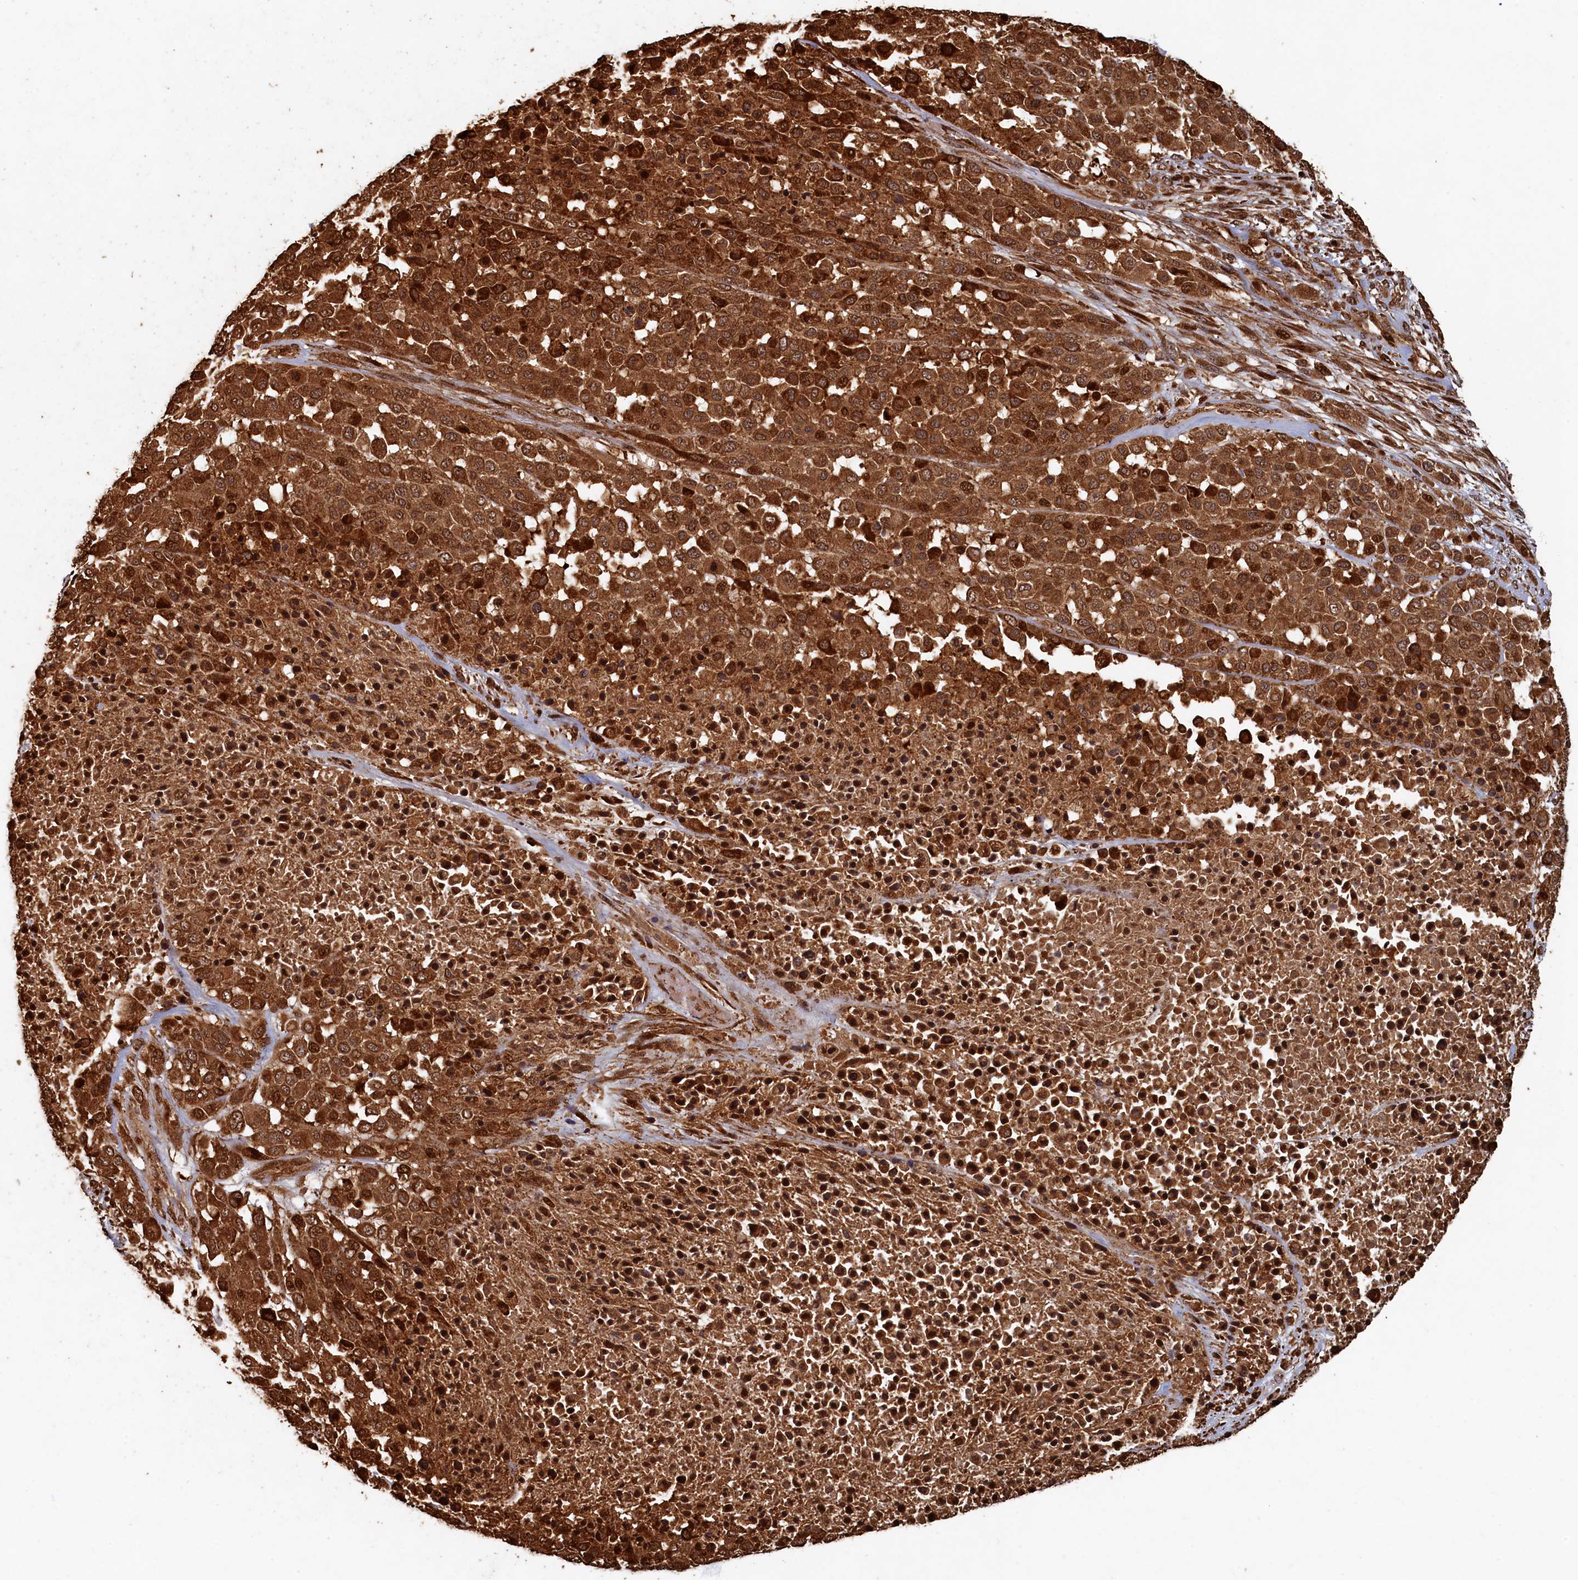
{"staining": {"intensity": "strong", "quantity": ">75%", "location": "cytoplasmic/membranous,nuclear"}, "tissue": "melanoma", "cell_type": "Tumor cells", "image_type": "cancer", "snomed": [{"axis": "morphology", "description": "Malignant melanoma, Metastatic site"}, {"axis": "topography", "description": "Skin"}], "caption": "A photomicrograph showing strong cytoplasmic/membranous and nuclear expression in approximately >75% of tumor cells in malignant melanoma (metastatic site), as visualized by brown immunohistochemical staining.", "gene": "PIGN", "patient": {"sex": "female", "age": 81}}